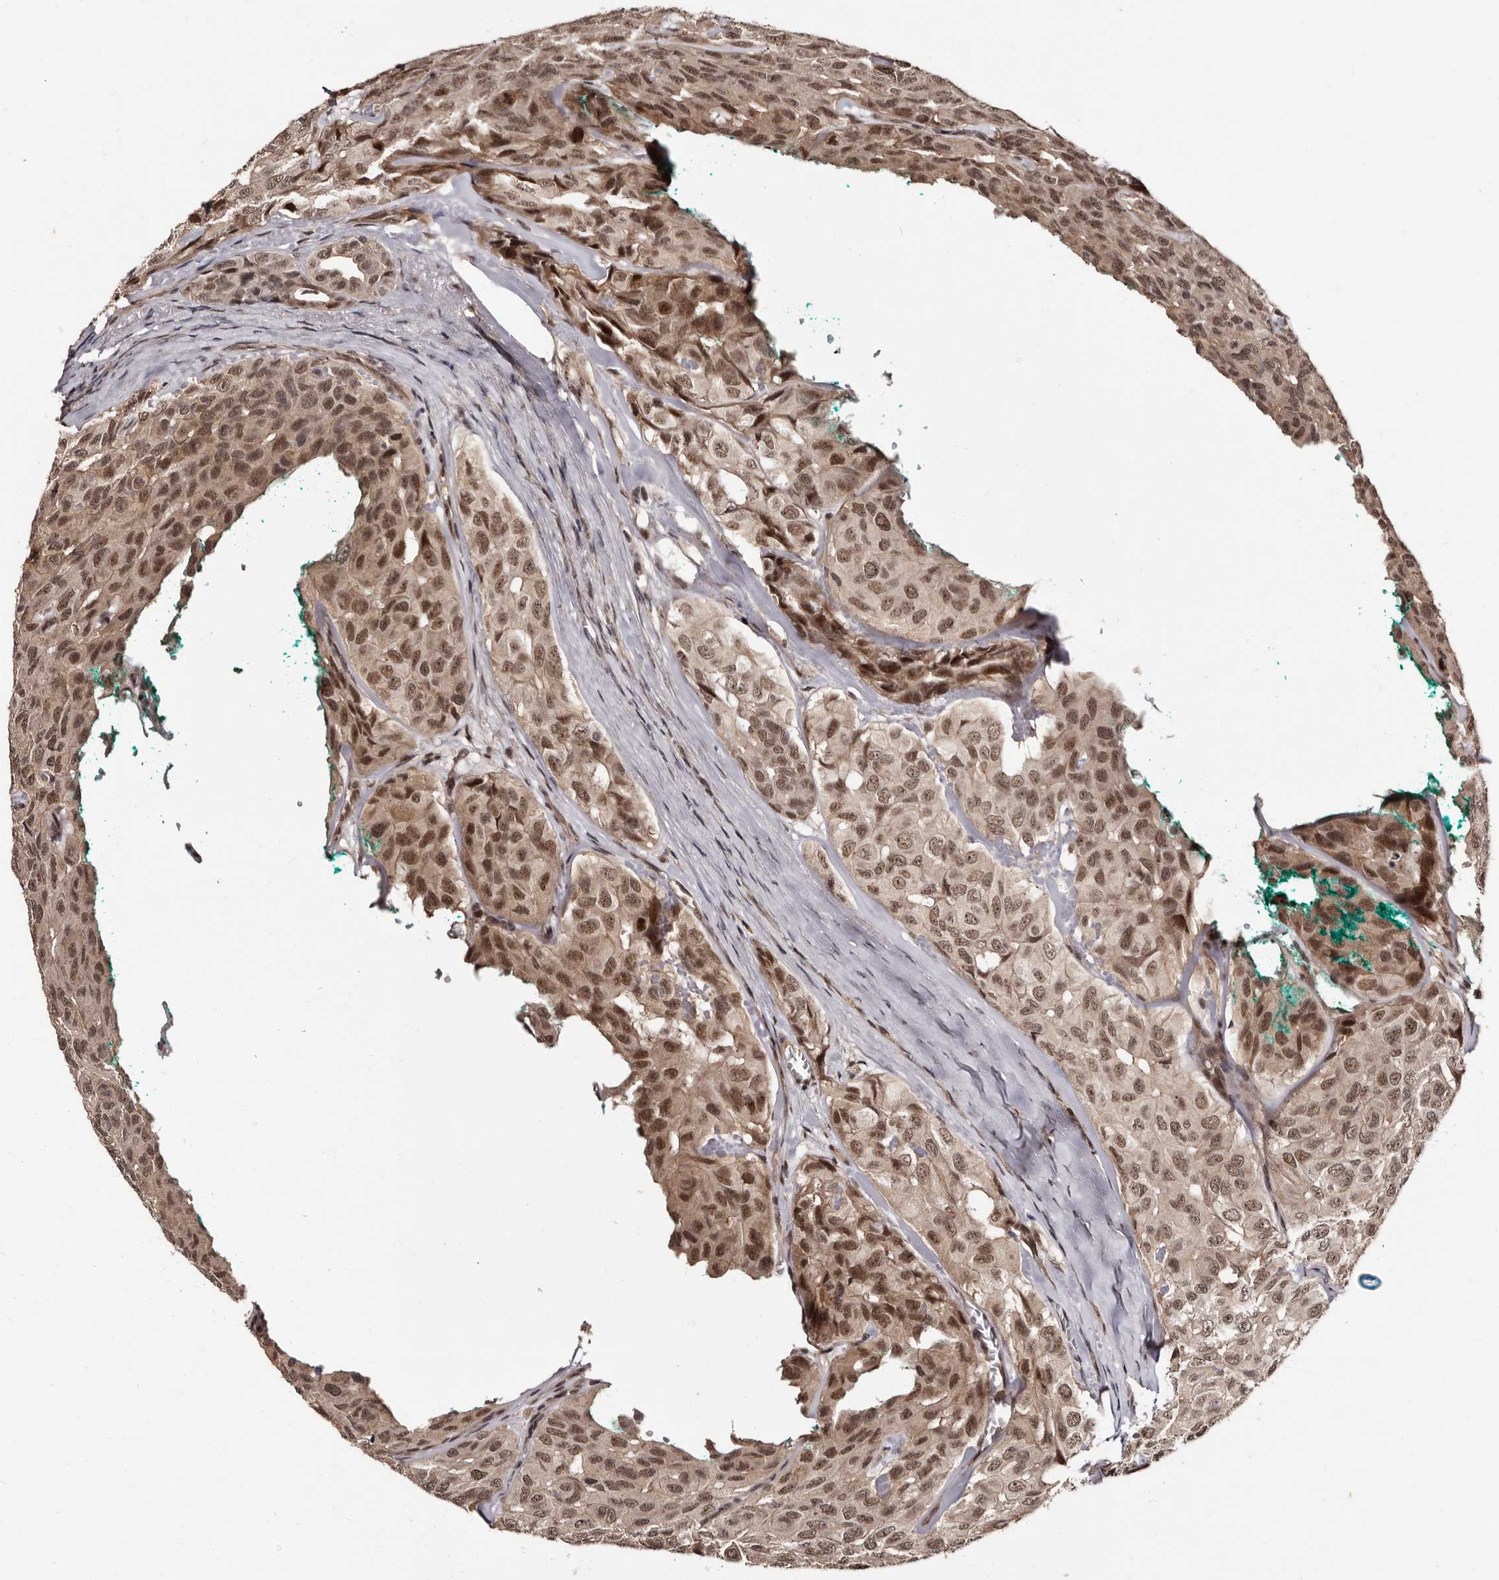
{"staining": {"intensity": "moderate", "quantity": ">75%", "location": "nuclear"}, "tissue": "head and neck cancer", "cell_type": "Tumor cells", "image_type": "cancer", "snomed": [{"axis": "morphology", "description": "Adenocarcinoma, NOS"}, {"axis": "topography", "description": "Salivary gland, NOS"}, {"axis": "topography", "description": "Head-Neck"}], "caption": "A medium amount of moderate nuclear positivity is seen in about >75% of tumor cells in head and neck adenocarcinoma tissue. (DAB = brown stain, brightfield microscopy at high magnification).", "gene": "TBC1D22B", "patient": {"sex": "female", "age": 76}}